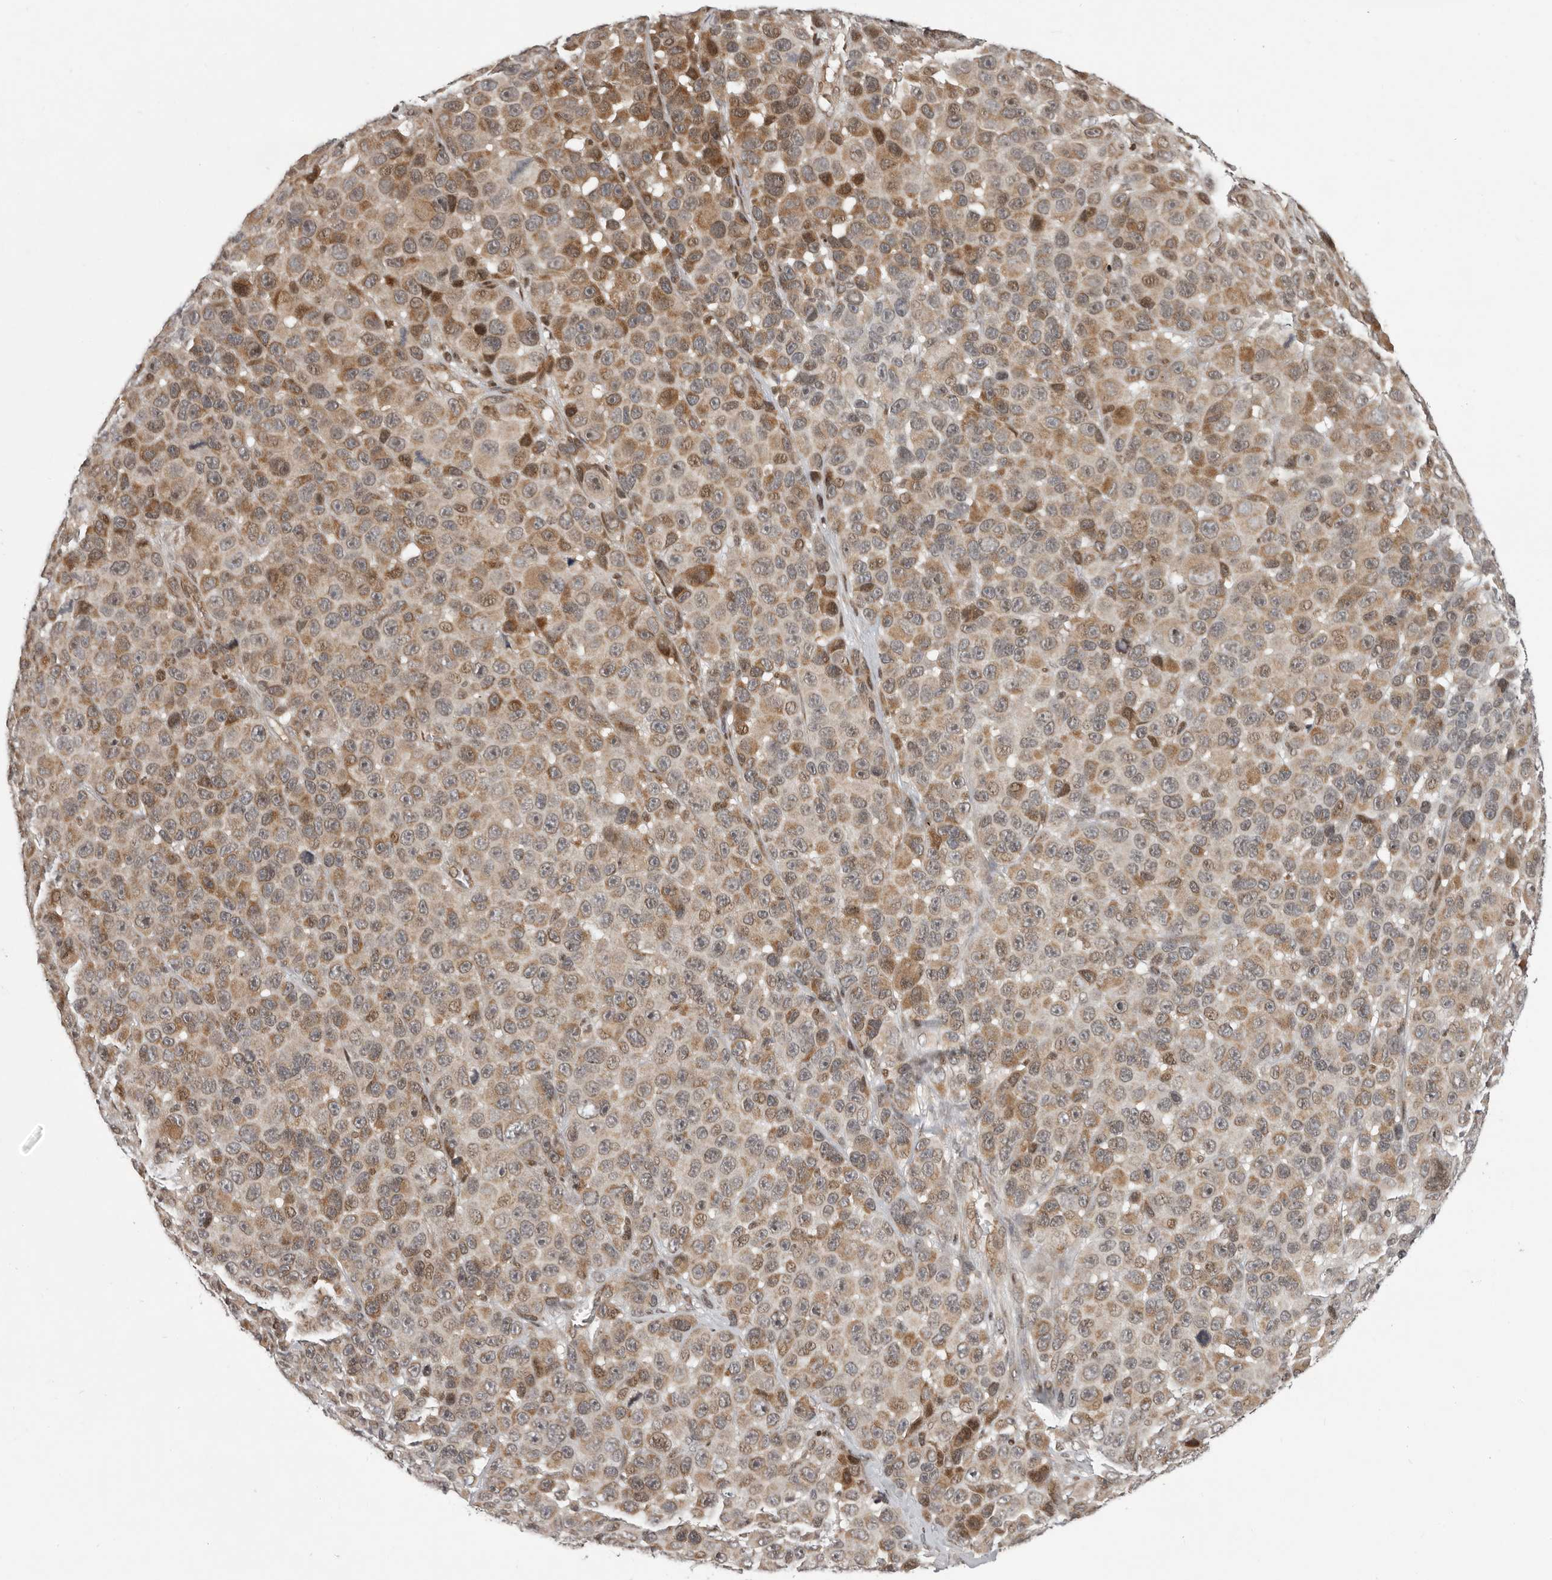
{"staining": {"intensity": "moderate", "quantity": ">75%", "location": "cytoplasmic/membranous,nuclear"}, "tissue": "melanoma", "cell_type": "Tumor cells", "image_type": "cancer", "snomed": [{"axis": "morphology", "description": "Malignant melanoma, NOS"}, {"axis": "topography", "description": "Skin"}], "caption": "A brown stain shows moderate cytoplasmic/membranous and nuclear staining of a protein in melanoma tumor cells. (DAB (3,3'-diaminobenzidine) = brown stain, brightfield microscopy at high magnification).", "gene": "RABIF", "patient": {"sex": "male", "age": 53}}